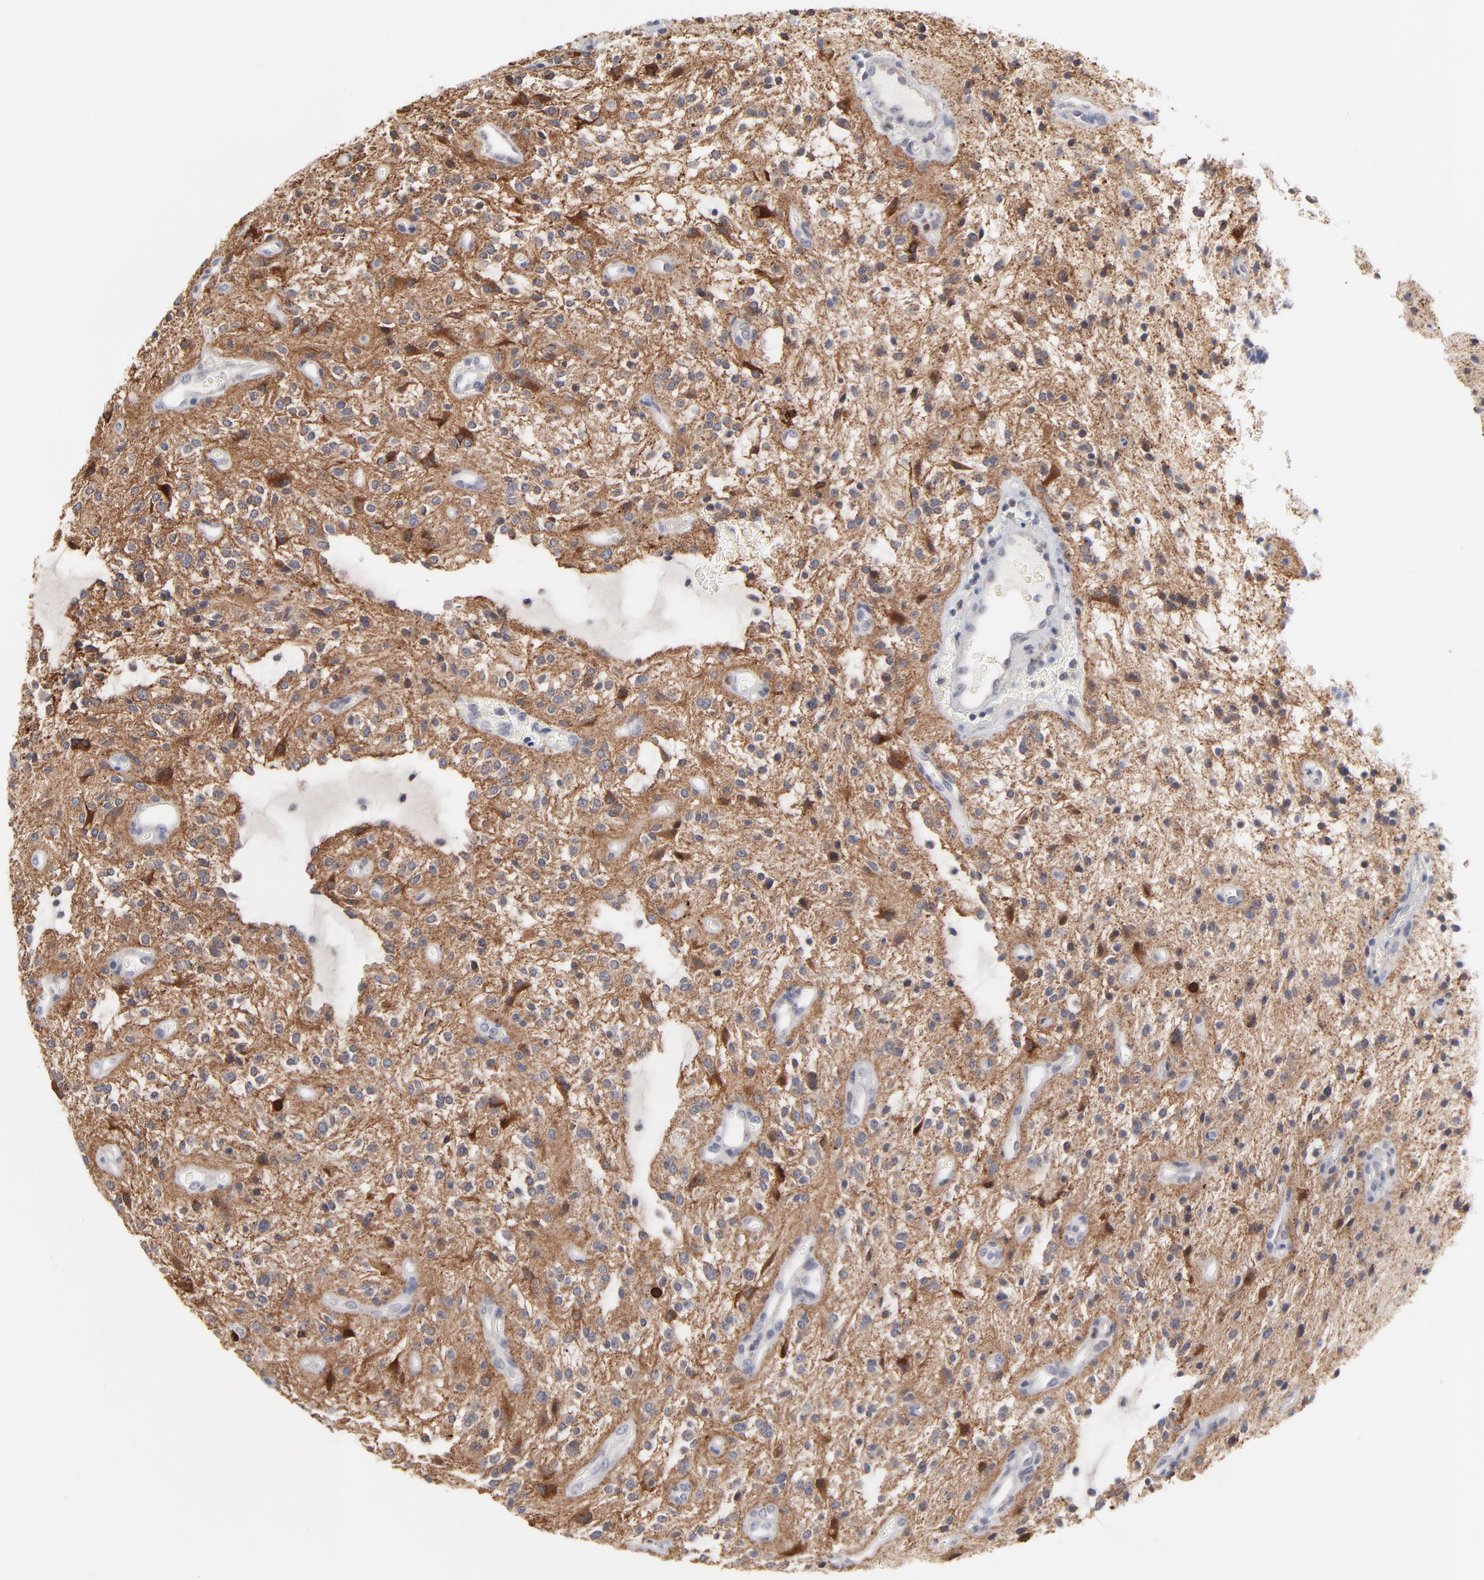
{"staining": {"intensity": "moderate", "quantity": "<25%", "location": "cytoplasmic/membranous"}, "tissue": "glioma", "cell_type": "Tumor cells", "image_type": "cancer", "snomed": [{"axis": "morphology", "description": "Glioma, malignant, NOS"}, {"axis": "topography", "description": "Cerebellum"}], "caption": "Immunohistochemistry (IHC) micrograph of human malignant glioma stained for a protein (brown), which shows low levels of moderate cytoplasmic/membranous positivity in about <25% of tumor cells.", "gene": "AURKA", "patient": {"sex": "female", "age": 10}}